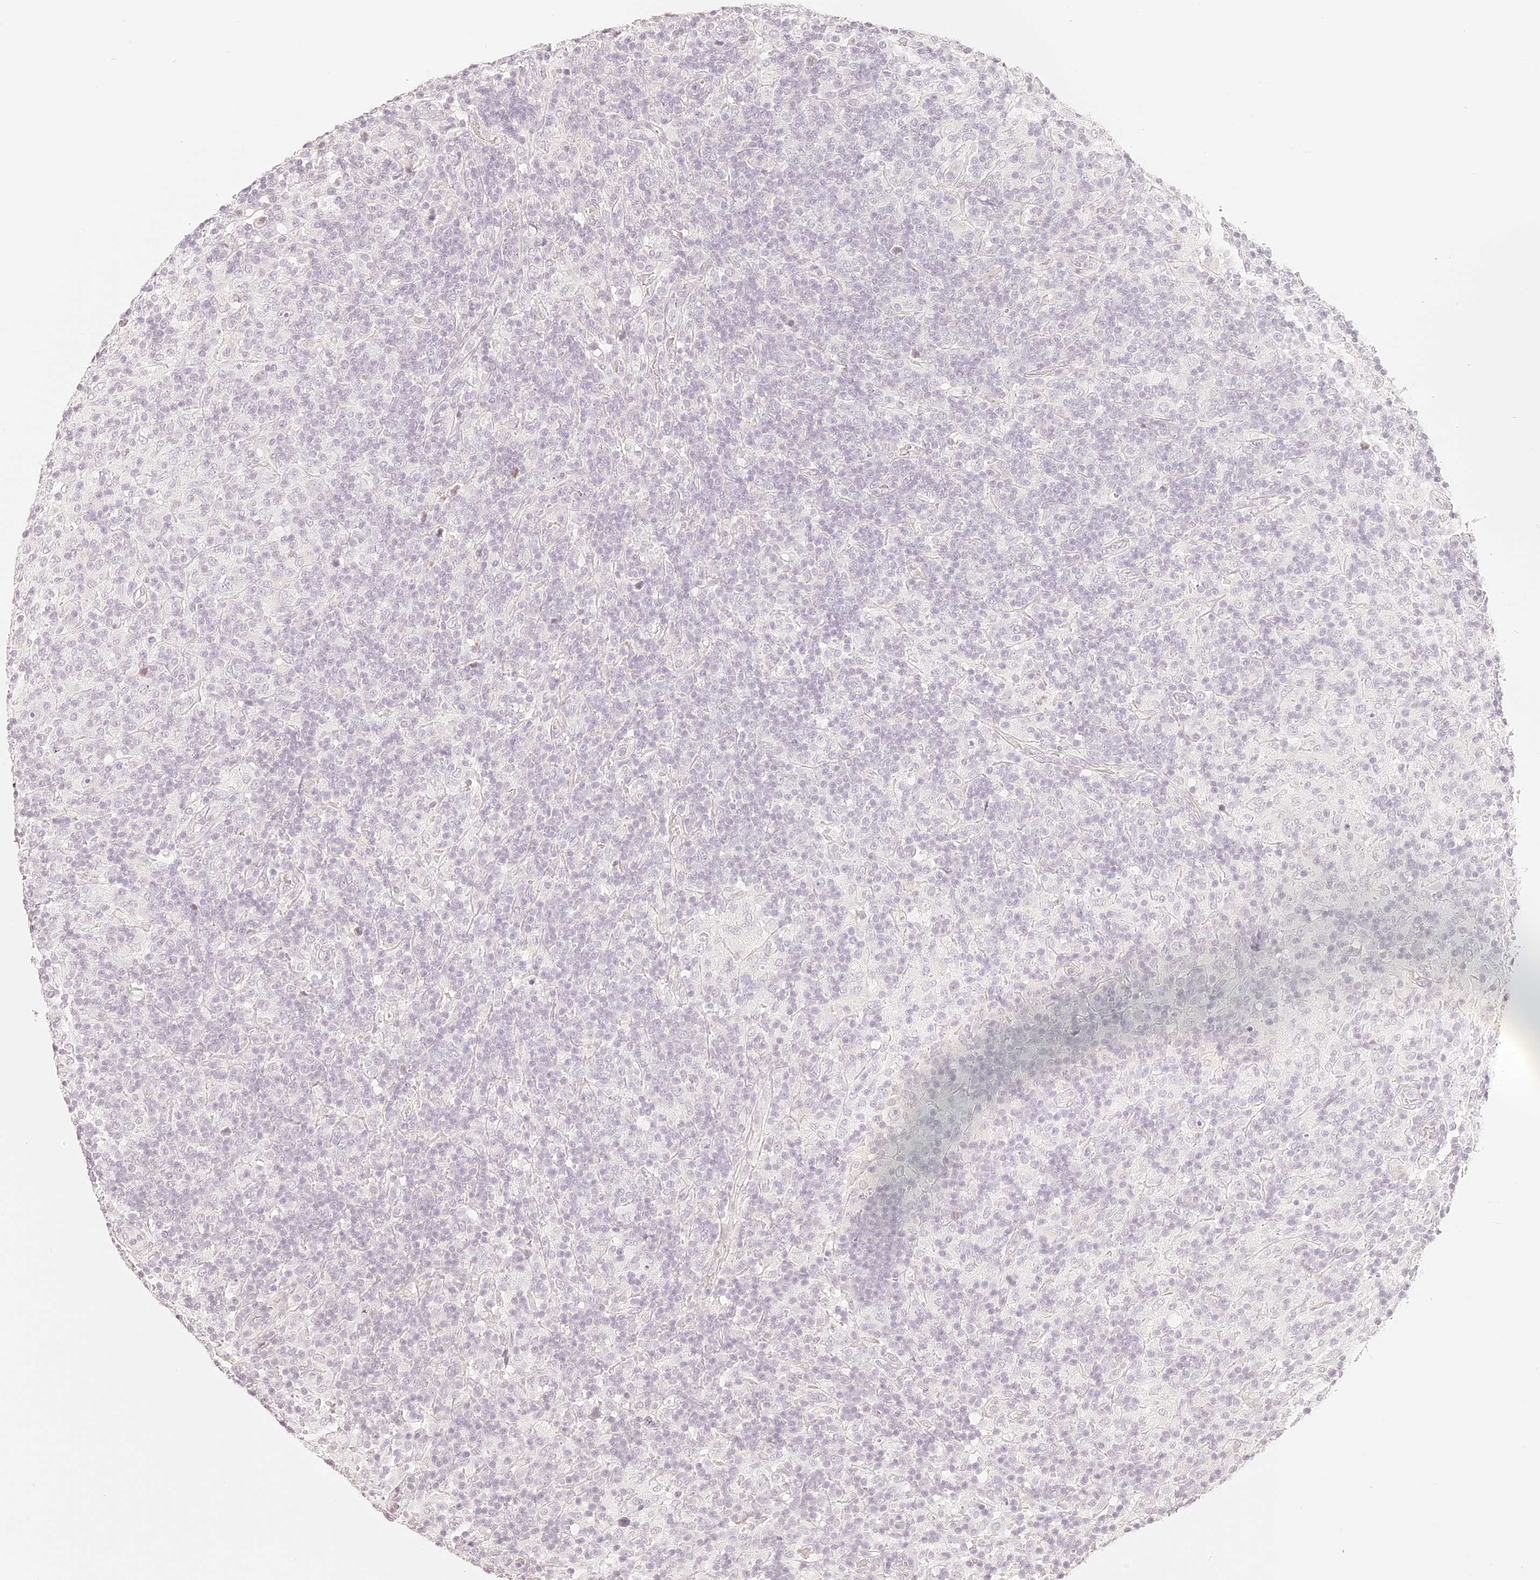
{"staining": {"intensity": "negative", "quantity": "none", "location": "none"}, "tissue": "lymphoma", "cell_type": "Tumor cells", "image_type": "cancer", "snomed": [{"axis": "morphology", "description": "Hodgkin's disease, NOS"}, {"axis": "topography", "description": "Lymph node"}], "caption": "A photomicrograph of Hodgkin's disease stained for a protein displays no brown staining in tumor cells.", "gene": "TRIM45", "patient": {"sex": "male", "age": 70}}